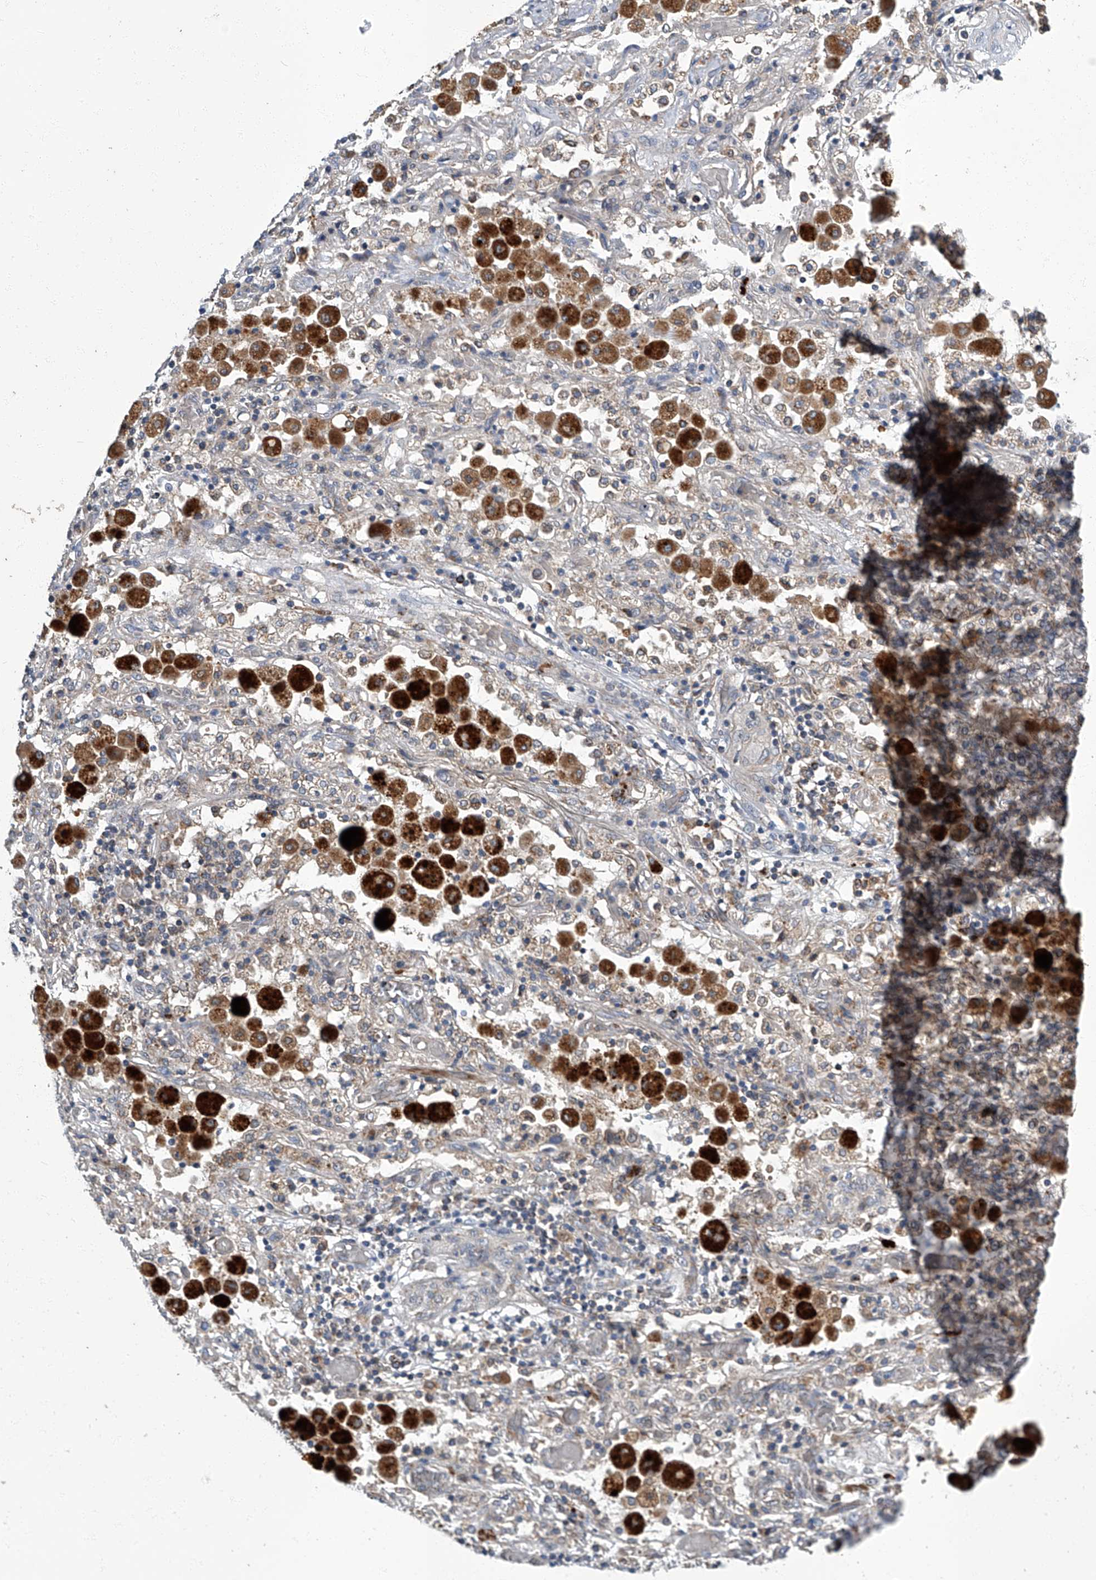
{"staining": {"intensity": "negative", "quantity": "none", "location": "none"}, "tissue": "lung cancer", "cell_type": "Tumor cells", "image_type": "cancer", "snomed": [{"axis": "morphology", "description": "Squamous cell carcinoma, NOS"}, {"axis": "topography", "description": "Lung"}], "caption": "A histopathology image of human lung squamous cell carcinoma is negative for staining in tumor cells.", "gene": "TNFRSF13B", "patient": {"sex": "female", "age": 47}}